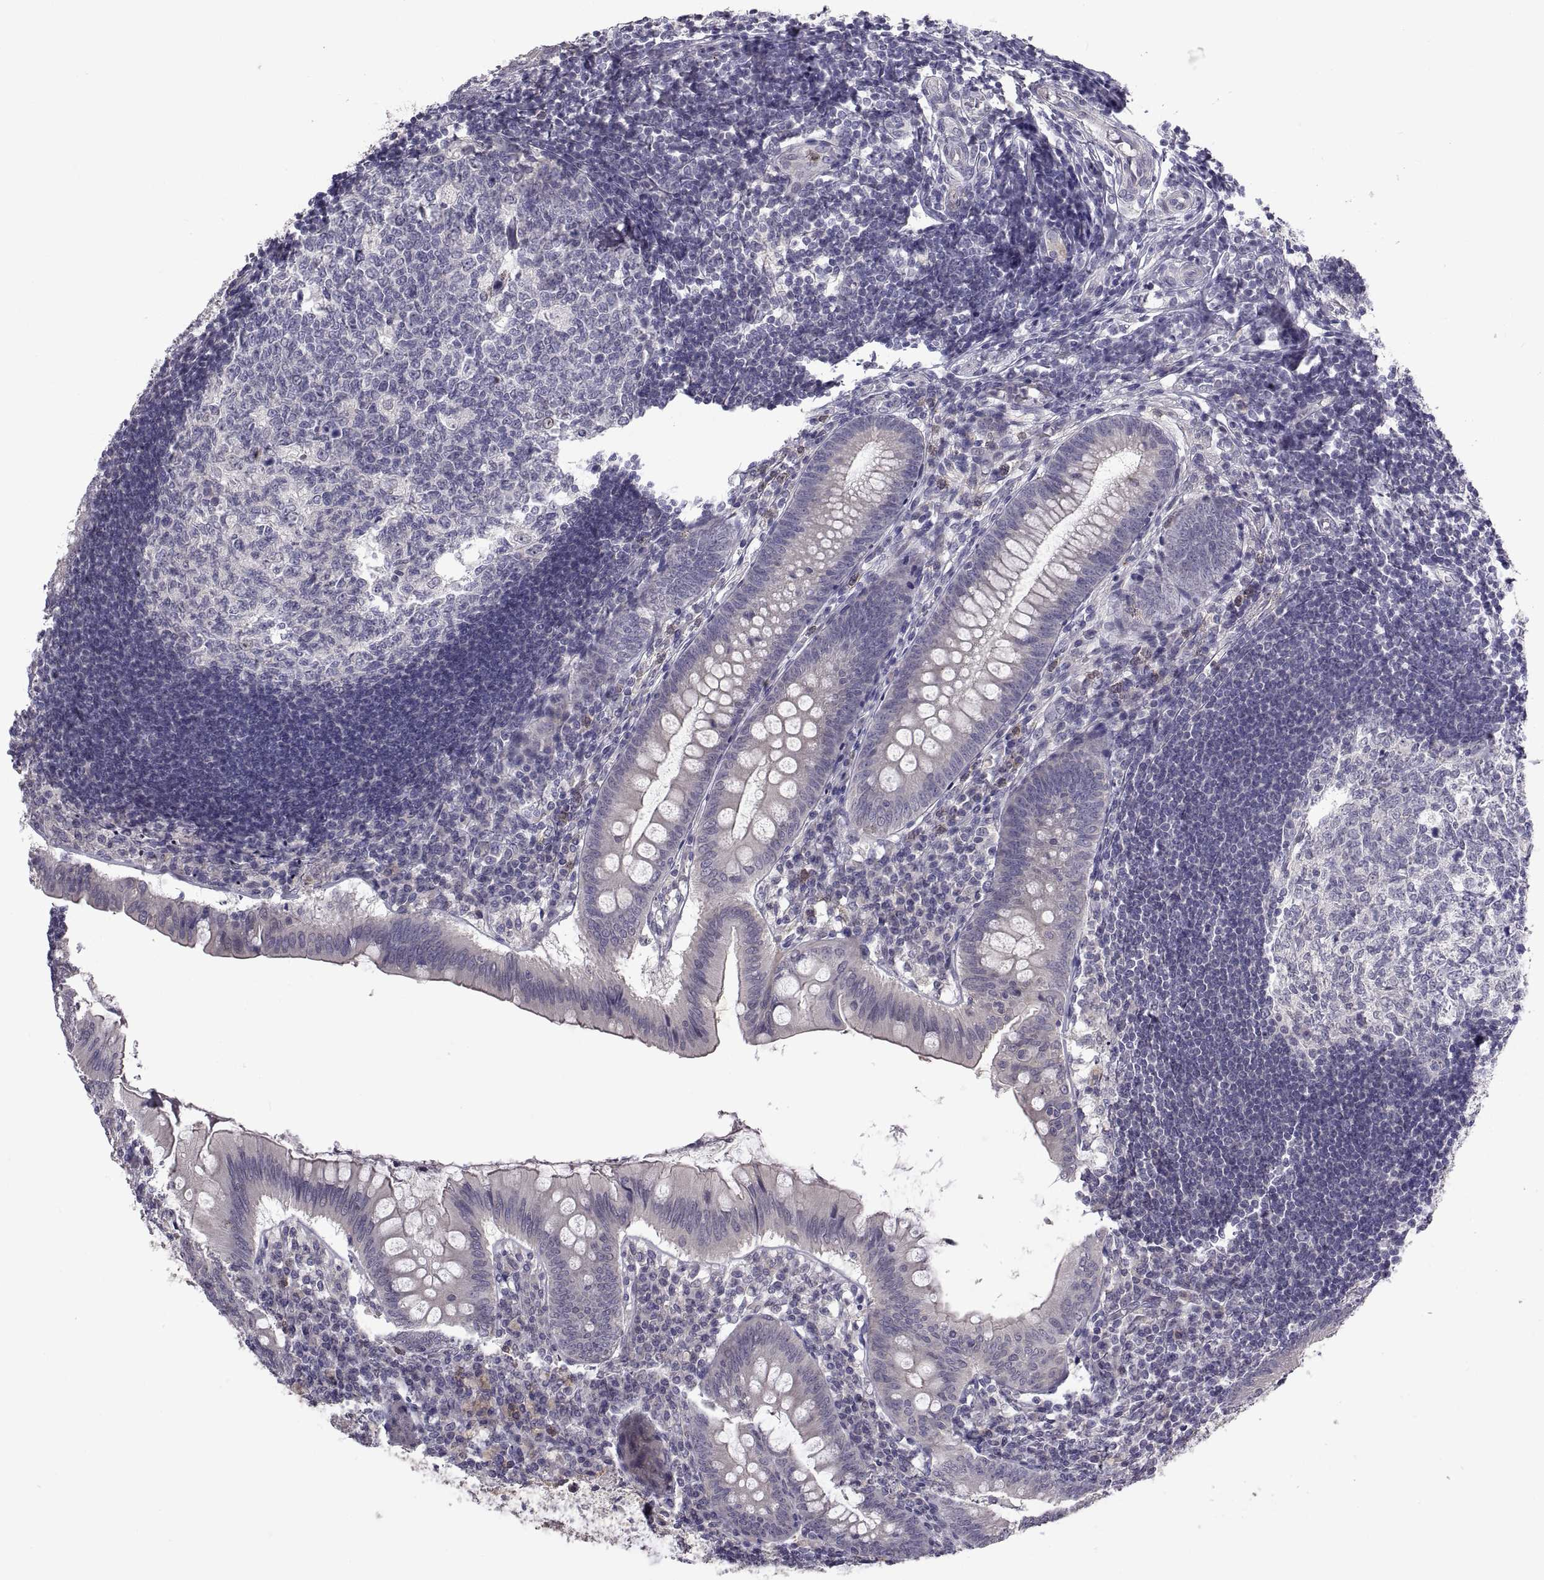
{"staining": {"intensity": "negative", "quantity": "none", "location": "none"}, "tissue": "appendix", "cell_type": "Glandular cells", "image_type": "normal", "snomed": [{"axis": "morphology", "description": "Normal tissue, NOS"}, {"axis": "morphology", "description": "Inflammation, NOS"}, {"axis": "topography", "description": "Appendix"}], "caption": "Immunohistochemistry (IHC) histopathology image of benign appendix stained for a protein (brown), which shows no expression in glandular cells.", "gene": "NPTX2", "patient": {"sex": "male", "age": 16}}